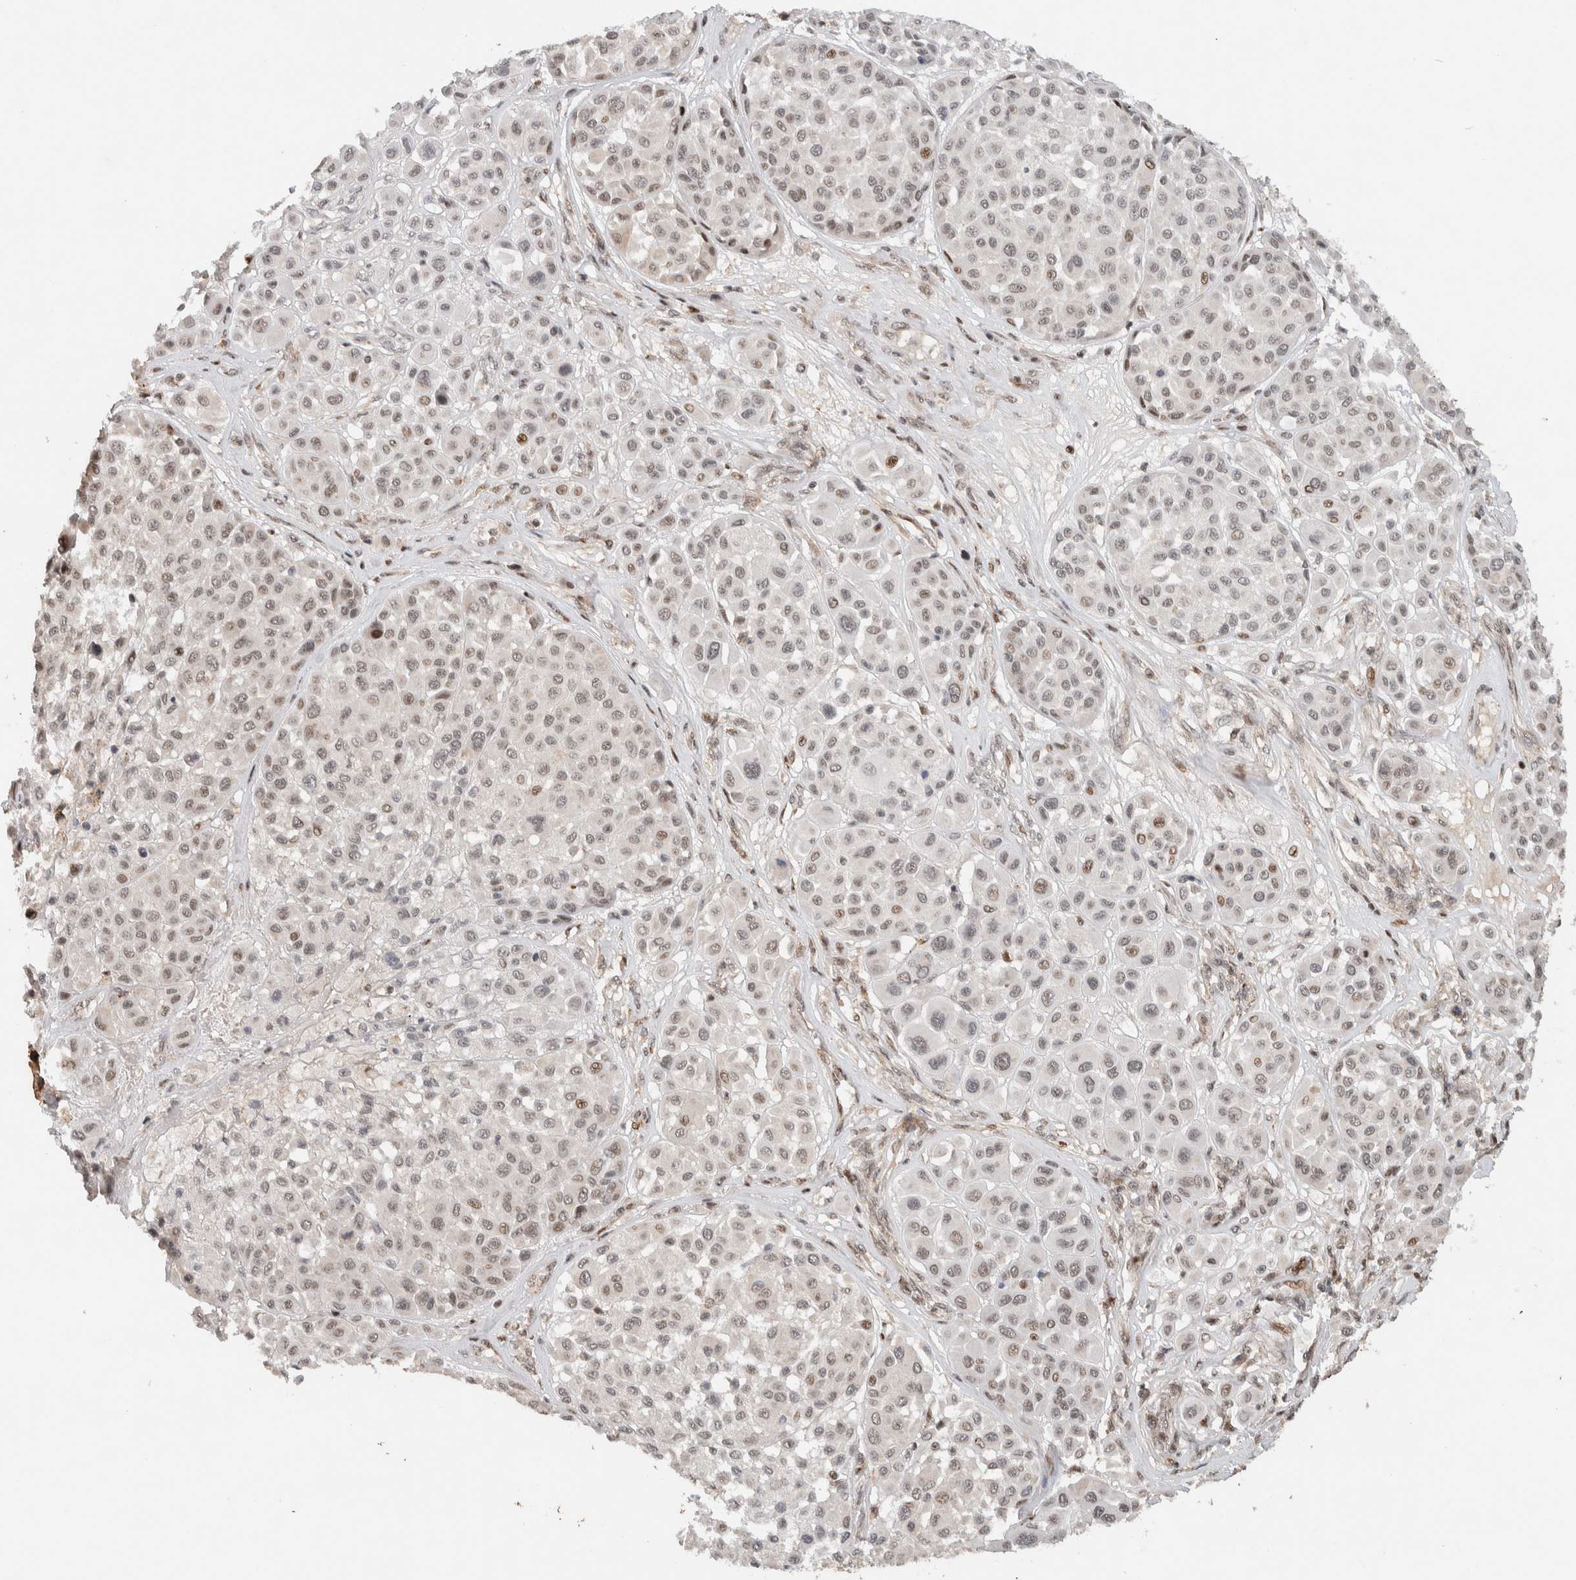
{"staining": {"intensity": "weak", "quantity": "25%-75%", "location": "nuclear"}, "tissue": "melanoma", "cell_type": "Tumor cells", "image_type": "cancer", "snomed": [{"axis": "morphology", "description": "Malignant melanoma, Metastatic site"}, {"axis": "topography", "description": "Soft tissue"}], "caption": "Immunohistochemistry (IHC) (DAB) staining of human melanoma shows weak nuclear protein expression in about 25%-75% of tumor cells.", "gene": "ZNF521", "patient": {"sex": "male", "age": 41}}